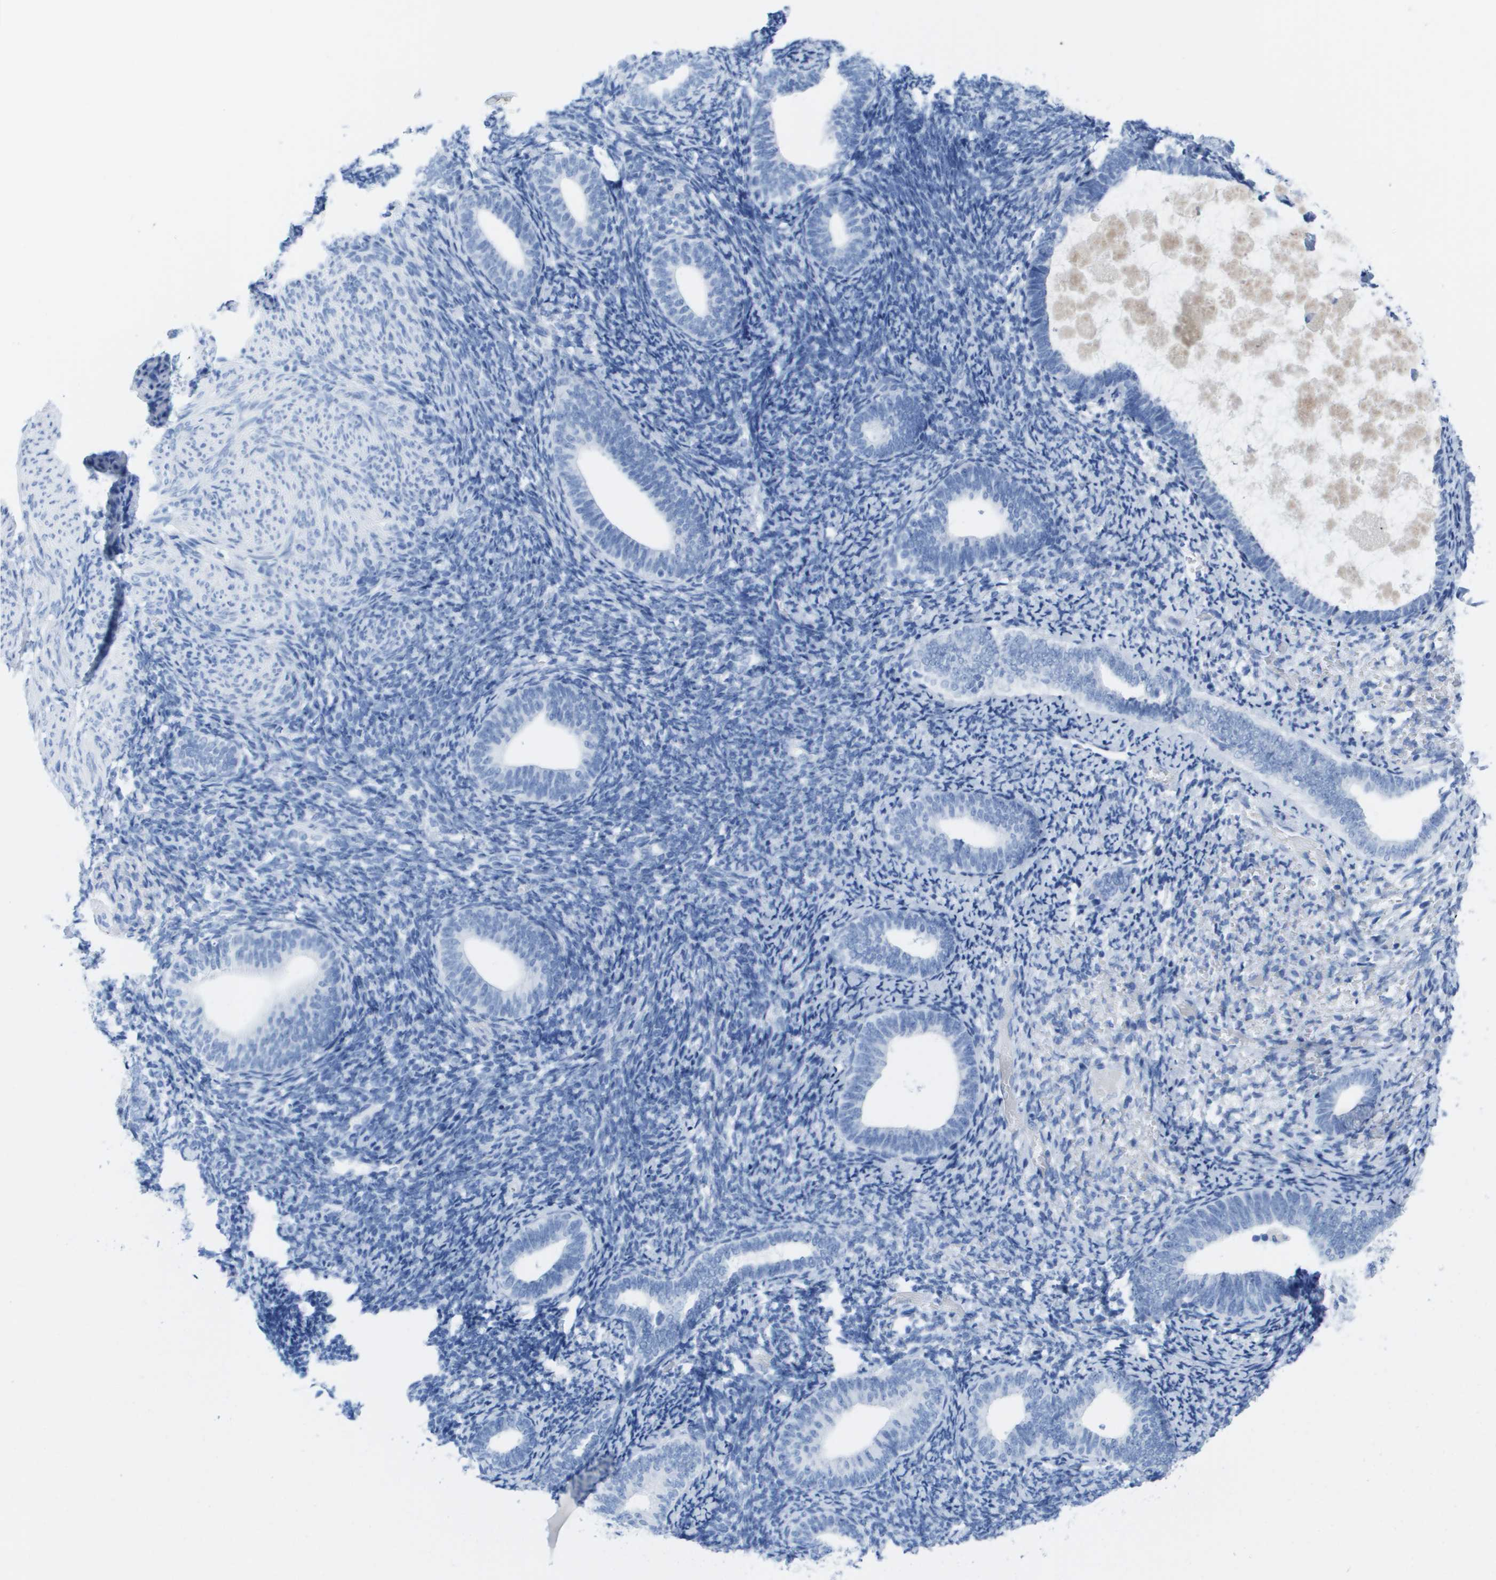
{"staining": {"intensity": "negative", "quantity": "none", "location": "none"}, "tissue": "endometrium", "cell_type": "Cells in endometrial stroma", "image_type": "normal", "snomed": [{"axis": "morphology", "description": "Normal tissue, NOS"}, {"axis": "topography", "description": "Endometrium"}], "caption": "A micrograph of endometrium stained for a protein demonstrates no brown staining in cells in endometrial stroma. The staining is performed using DAB (3,3'-diaminobenzidine) brown chromogen with nuclei counter-stained in using hematoxylin.", "gene": "KCNA3", "patient": {"sex": "female", "age": 66}}